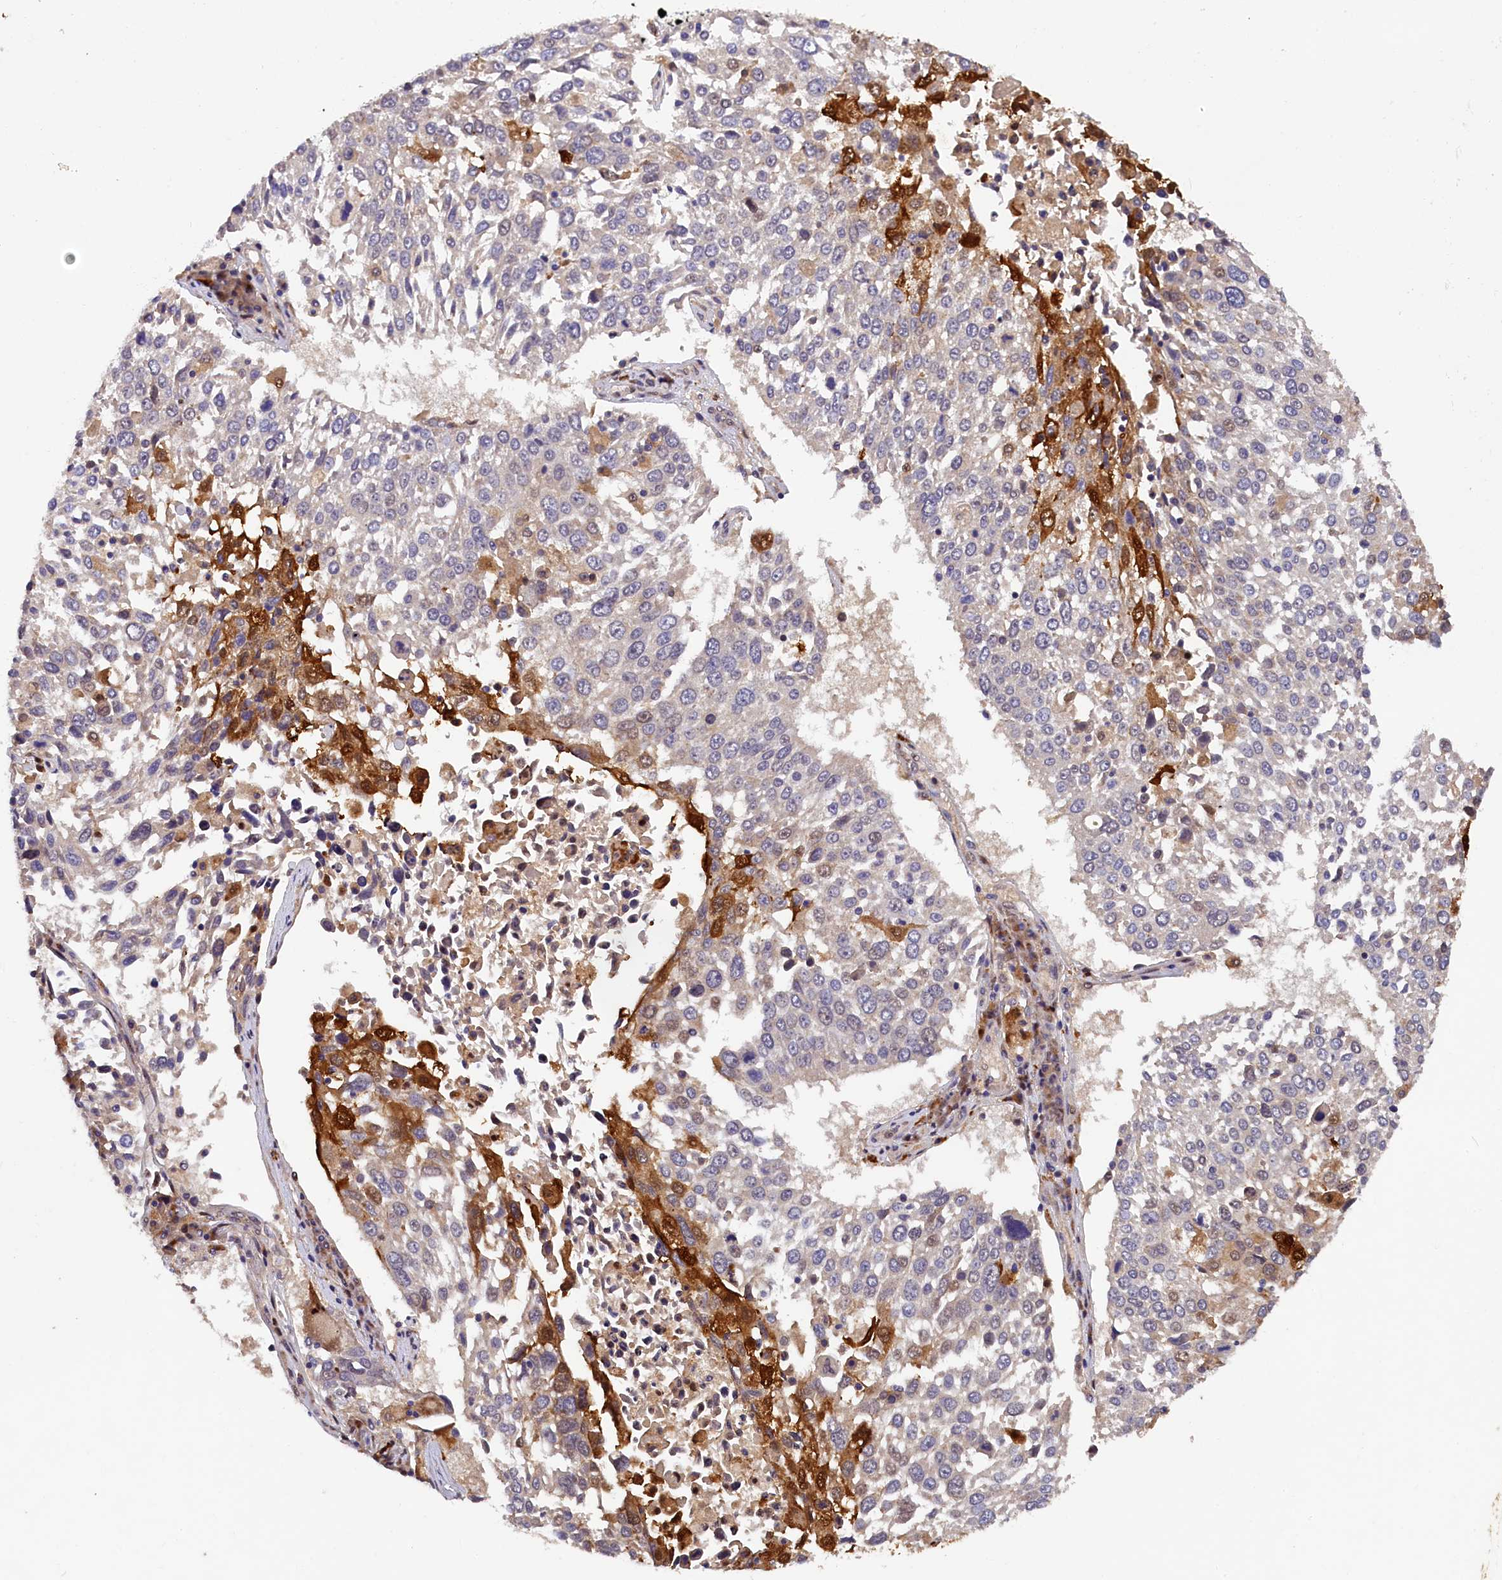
{"staining": {"intensity": "strong", "quantity": "<25%", "location": "cytoplasmic/membranous"}, "tissue": "lung cancer", "cell_type": "Tumor cells", "image_type": "cancer", "snomed": [{"axis": "morphology", "description": "Squamous cell carcinoma, NOS"}, {"axis": "topography", "description": "Lung"}], "caption": "An immunohistochemistry micrograph of tumor tissue is shown. Protein staining in brown shows strong cytoplasmic/membranous positivity in lung cancer within tumor cells.", "gene": "NAIP", "patient": {"sex": "male", "age": 65}}